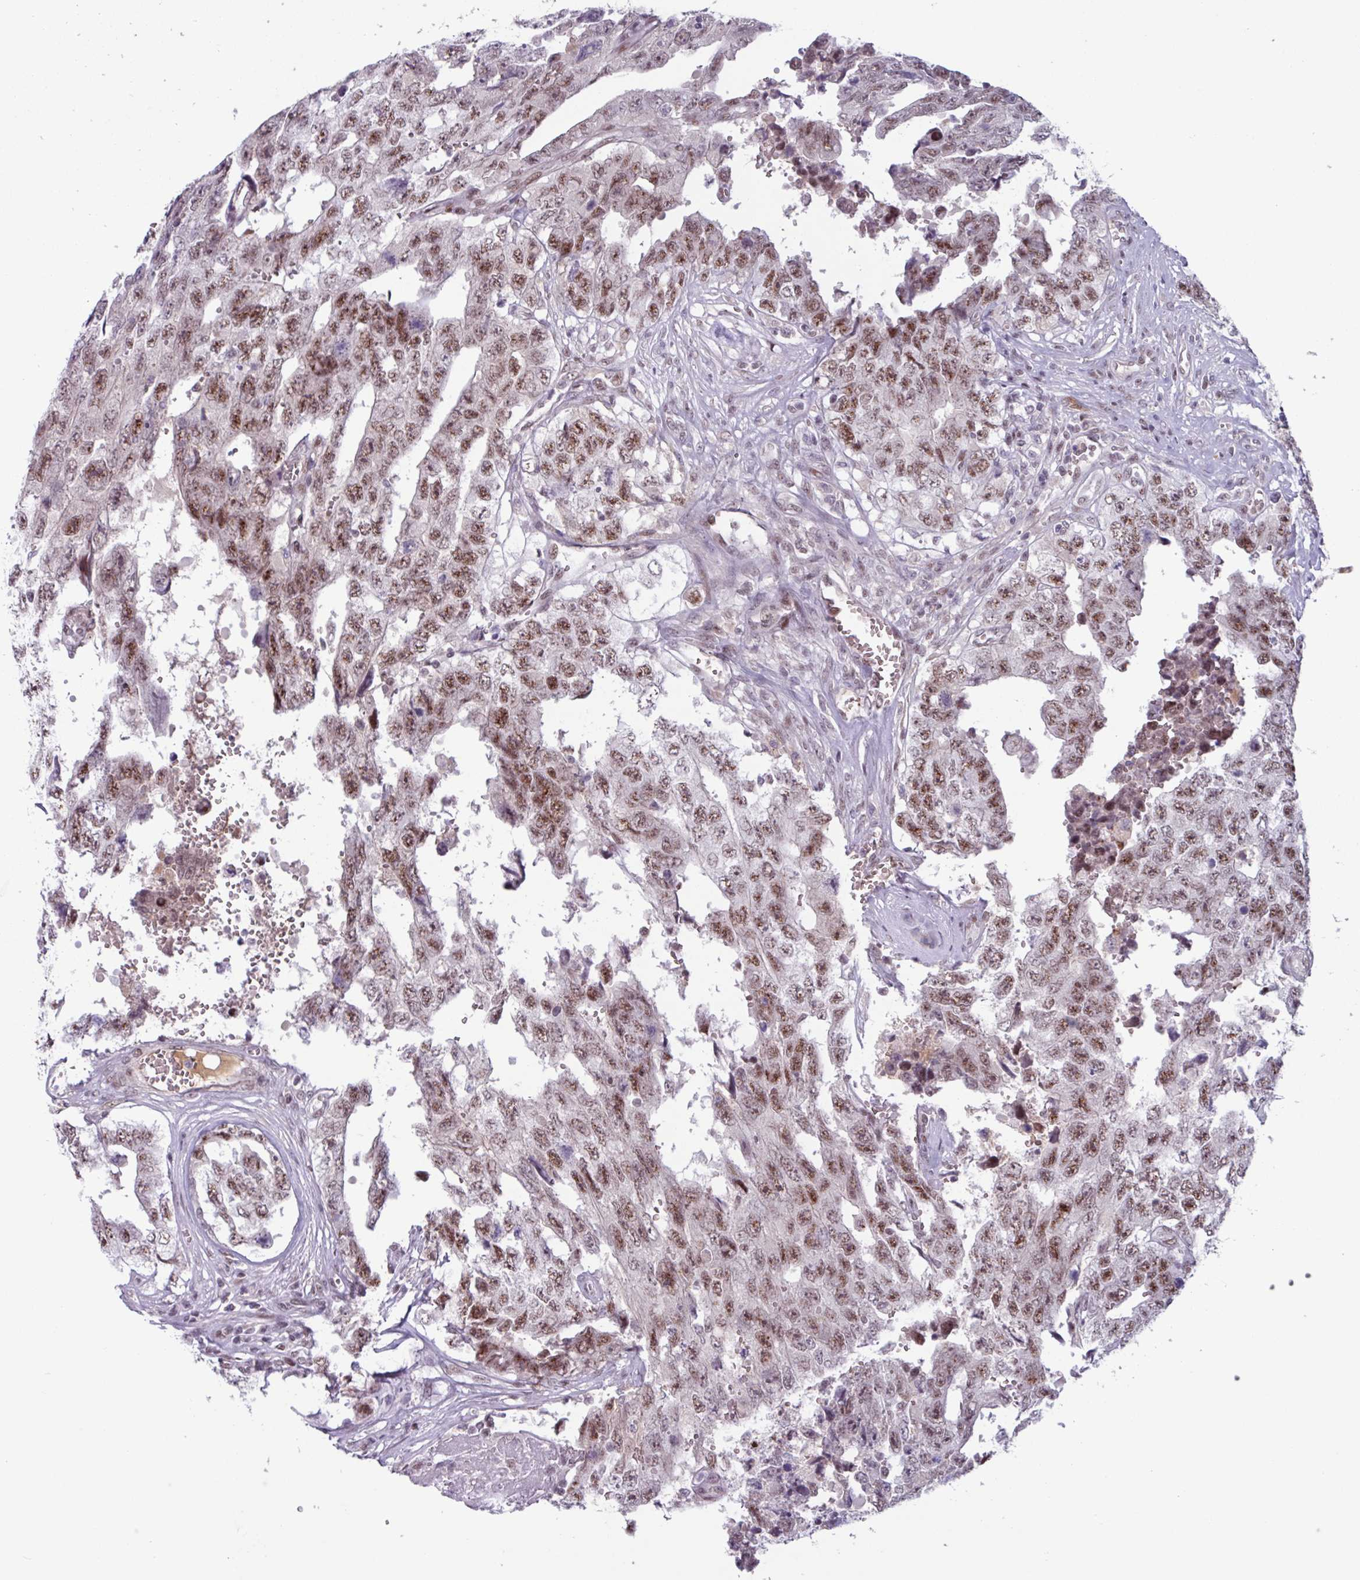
{"staining": {"intensity": "moderate", "quantity": ">75%", "location": "nuclear"}, "tissue": "testis cancer", "cell_type": "Tumor cells", "image_type": "cancer", "snomed": [{"axis": "morphology", "description": "Normal tissue, NOS"}, {"axis": "morphology", "description": "Carcinoma, Embryonal, NOS"}, {"axis": "topography", "description": "Testis"}, {"axis": "topography", "description": "Epididymis"}], "caption": "Immunohistochemical staining of human testis cancer (embryonal carcinoma) shows medium levels of moderate nuclear expression in approximately >75% of tumor cells.", "gene": "ZNF575", "patient": {"sex": "male", "age": 25}}